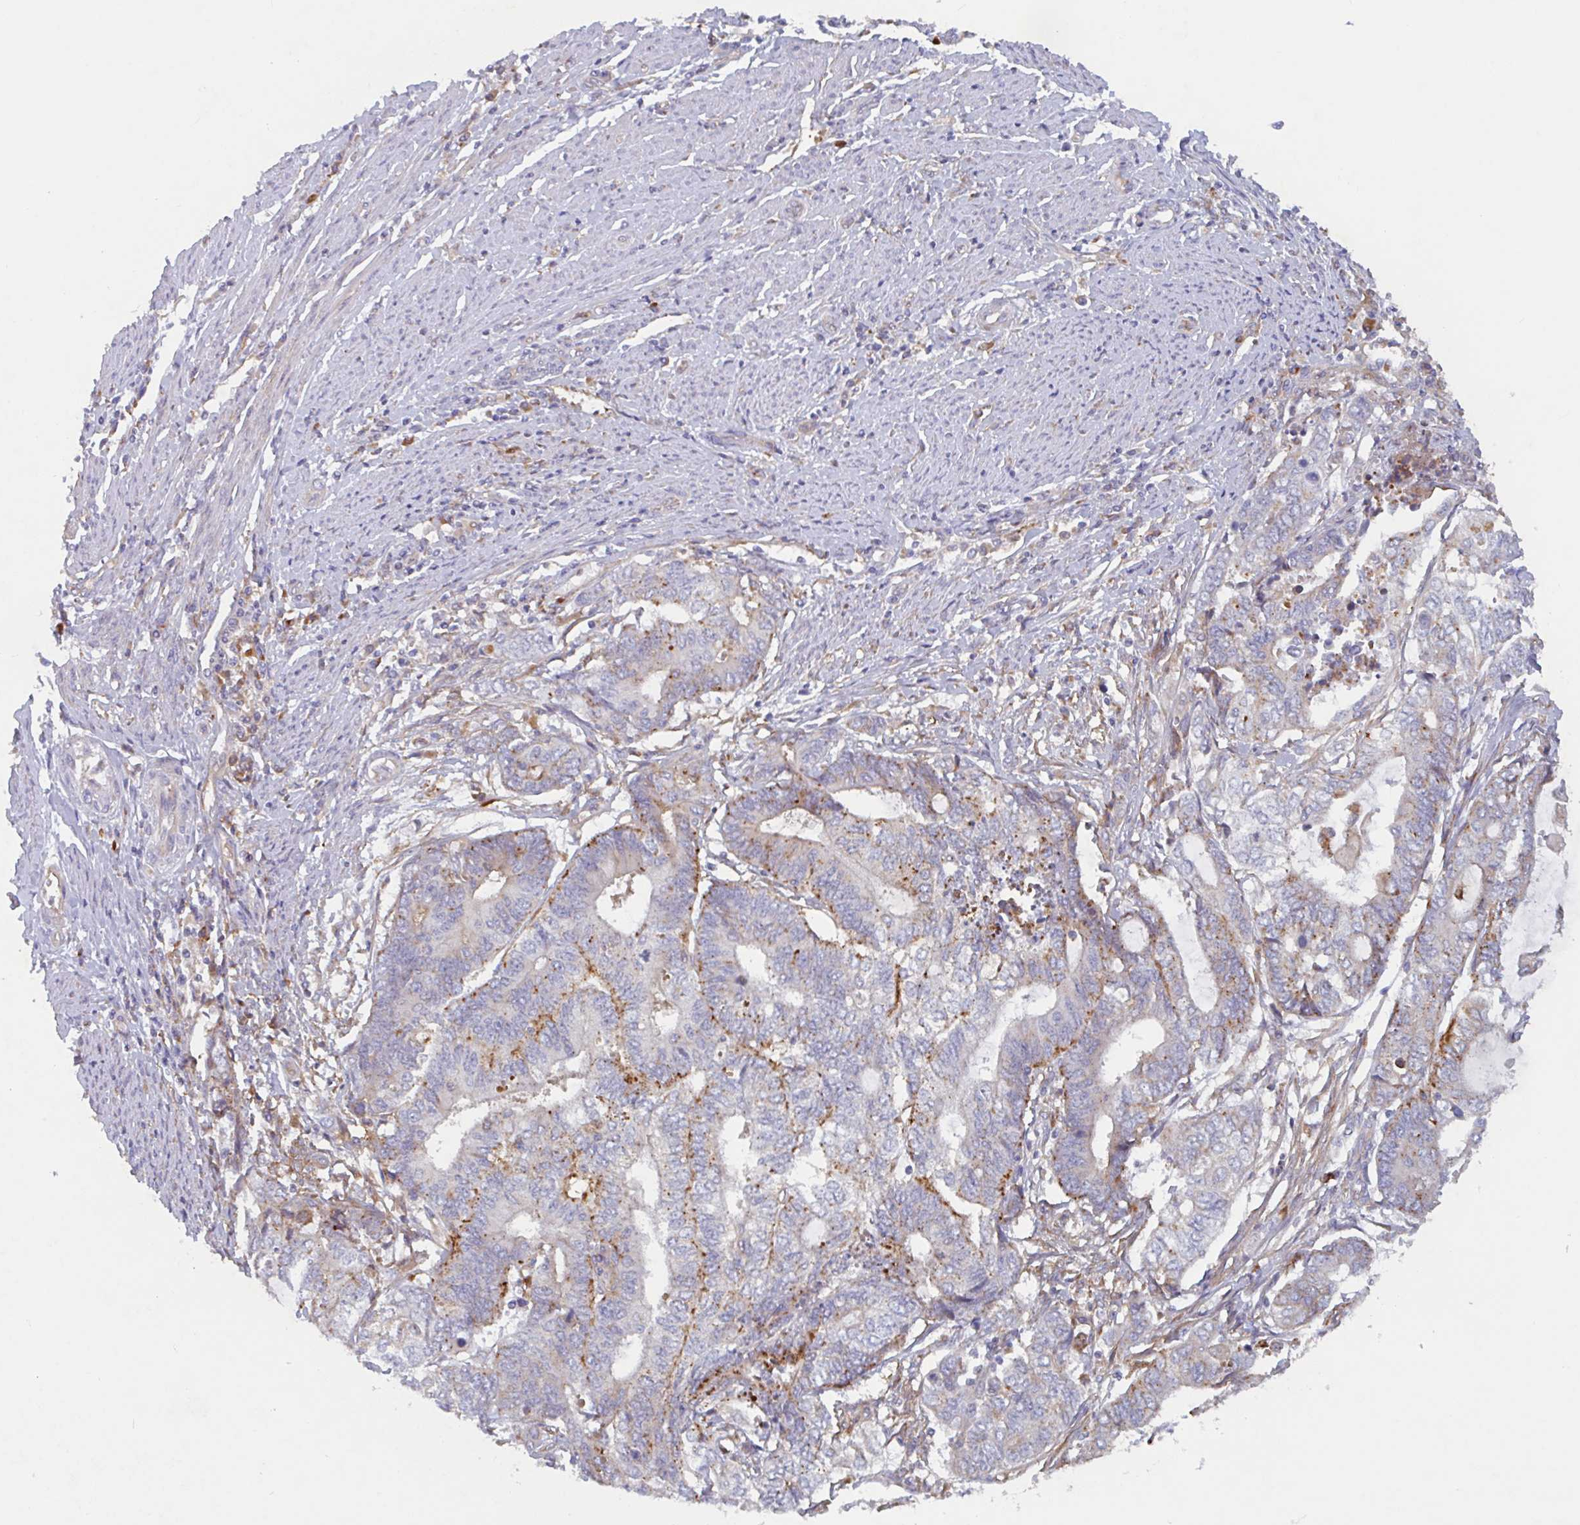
{"staining": {"intensity": "moderate", "quantity": "25%-75%", "location": "cytoplasmic/membranous"}, "tissue": "endometrial cancer", "cell_type": "Tumor cells", "image_type": "cancer", "snomed": [{"axis": "morphology", "description": "Adenocarcinoma, NOS"}, {"axis": "topography", "description": "Uterus"}, {"axis": "topography", "description": "Endometrium"}], "caption": "Brown immunohistochemical staining in human adenocarcinoma (endometrial) exhibits moderate cytoplasmic/membranous staining in about 25%-75% of tumor cells. The protein of interest is shown in brown color, while the nuclei are stained blue.", "gene": "MANBA", "patient": {"sex": "female", "age": 70}}